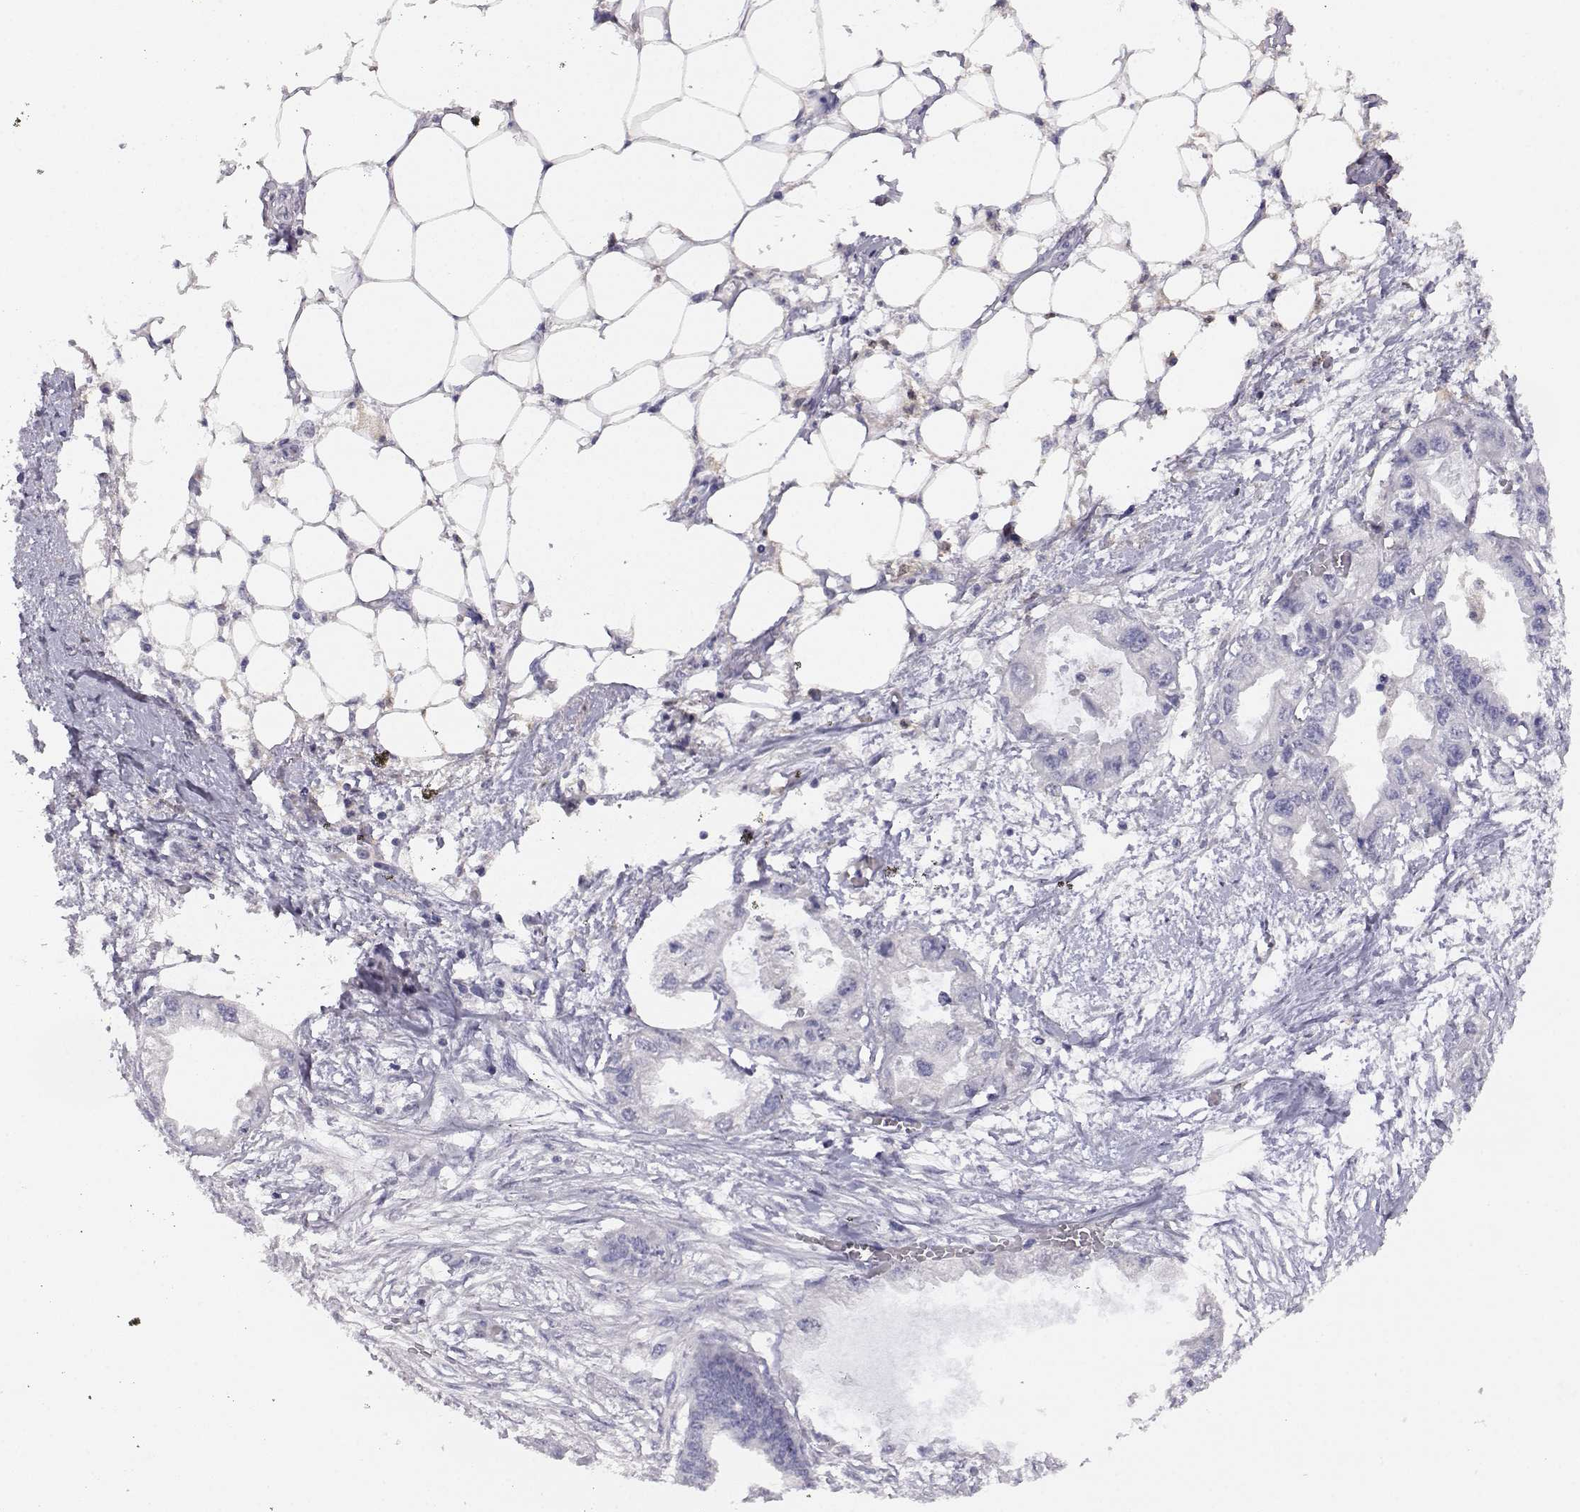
{"staining": {"intensity": "negative", "quantity": "none", "location": "none"}, "tissue": "endometrial cancer", "cell_type": "Tumor cells", "image_type": "cancer", "snomed": [{"axis": "morphology", "description": "Adenocarcinoma, NOS"}, {"axis": "morphology", "description": "Adenocarcinoma, metastatic, NOS"}, {"axis": "topography", "description": "Adipose tissue"}, {"axis": "topography", "description": "Endometrium"}], "caption": "The IHC photomicrograph has no significant expression in tumor cells of endometrial adenocarcinoma tissue.", "gene": "AKR1B1", "patient": {"sex": "female", "age": 67}}